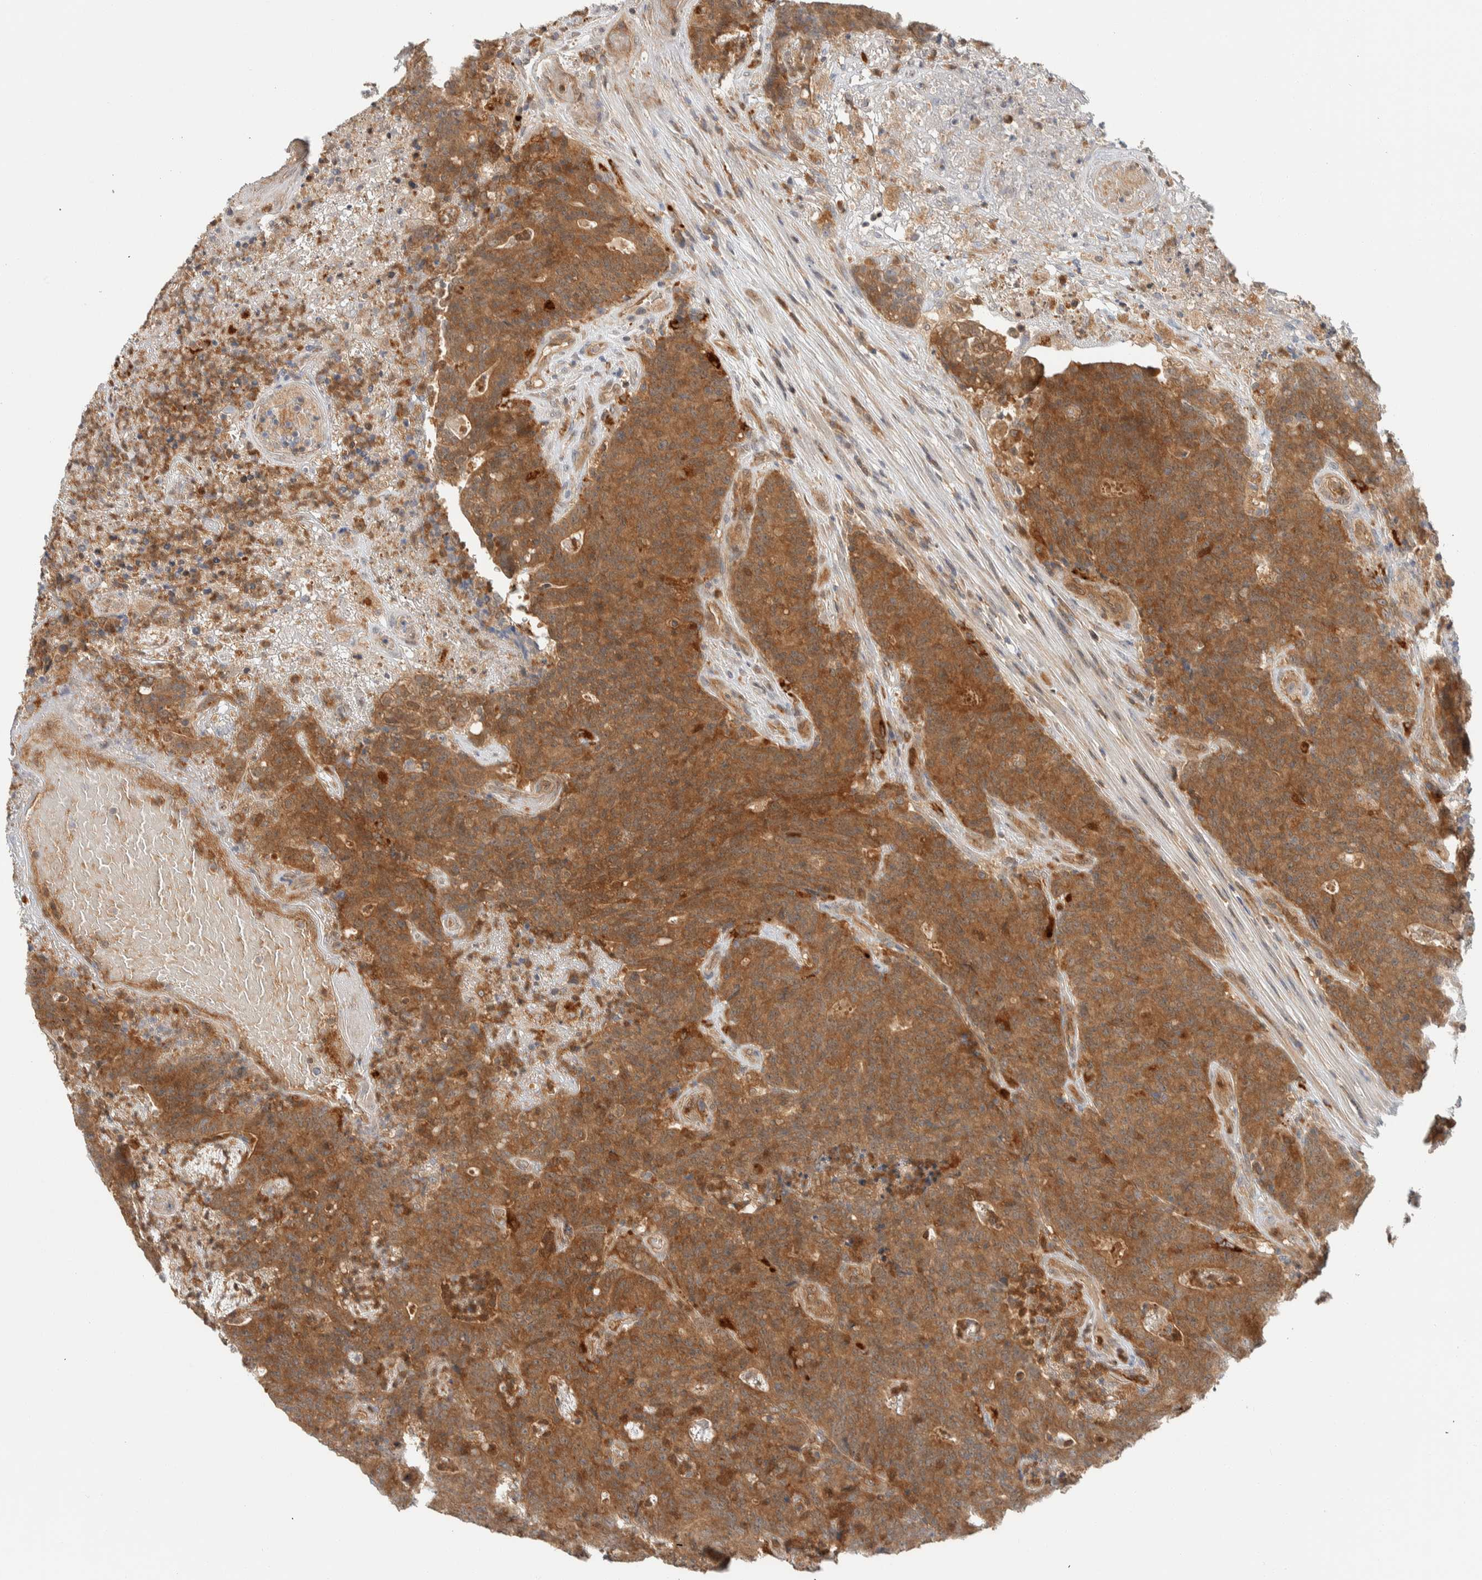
{"staining": {"intensity": "moderate", "quantity": ">75%", "location": "cytoplasmic/membranous"}, "tissue": "colorectal cancer", "cell_type": "Tumor cells", "image_type": "cancer", "snomed": [{"axis": "morphology", "description": "Normal tissue, NOS"}, {"axis": "morphology", "description": "Adenocarcinoma, NOS"}, {"axis": "topography", "description": "Colon"}], "caption": "The immunohistochemical stain highlights moderate cytoplasmic/membranous expression in tumor cells of adenocarcinoma (colorectal) tissue. Using DAB (brown) and hematoxylin (blue) stains, captured at high magnification using brightfield microscopy.", "gene": "GCLM", "patient": {"sex": "female", "age": 75}}